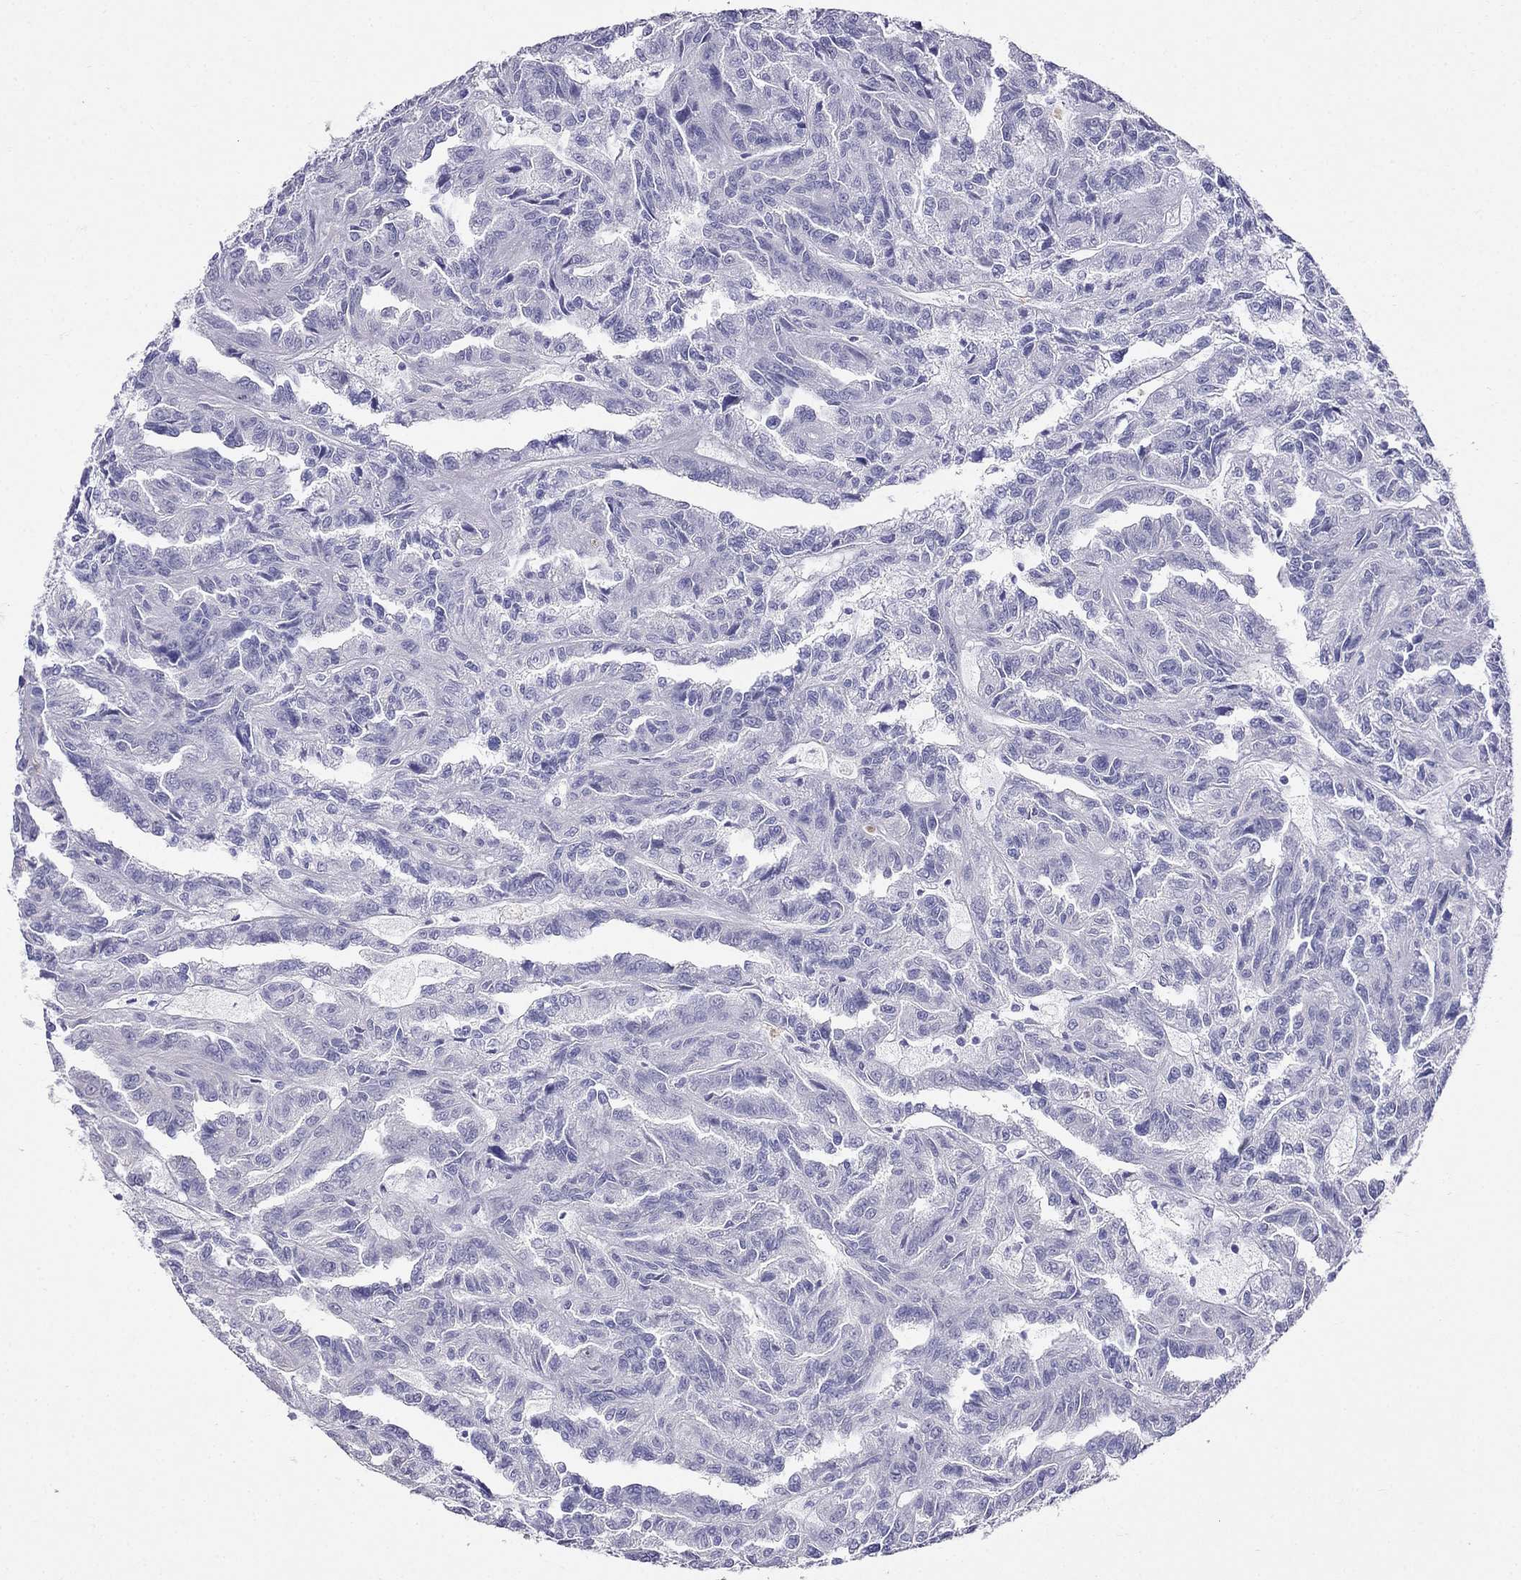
{"staining": {"intensity": "negative", "quantity": "none", "location": "none"}, "tissue": "renal cancer", "cell_type": "Tumor cells", "image_type": "cancer", "snomed": [{"axis": "morphology", "description": "Adenocarcinoma, NOS"}, {"axis": "topography", "description": "Kidney"}], "caption": "IHC photomicrograph of neoplastic tissue: human renal adenocarcinoma stained with DAB (3,3'-diaminobenzidine) exhibits no significant protein positivity in tumor cells.", "gene": "PPP1R36", "patient": {"sex": "male", "age": 79}}